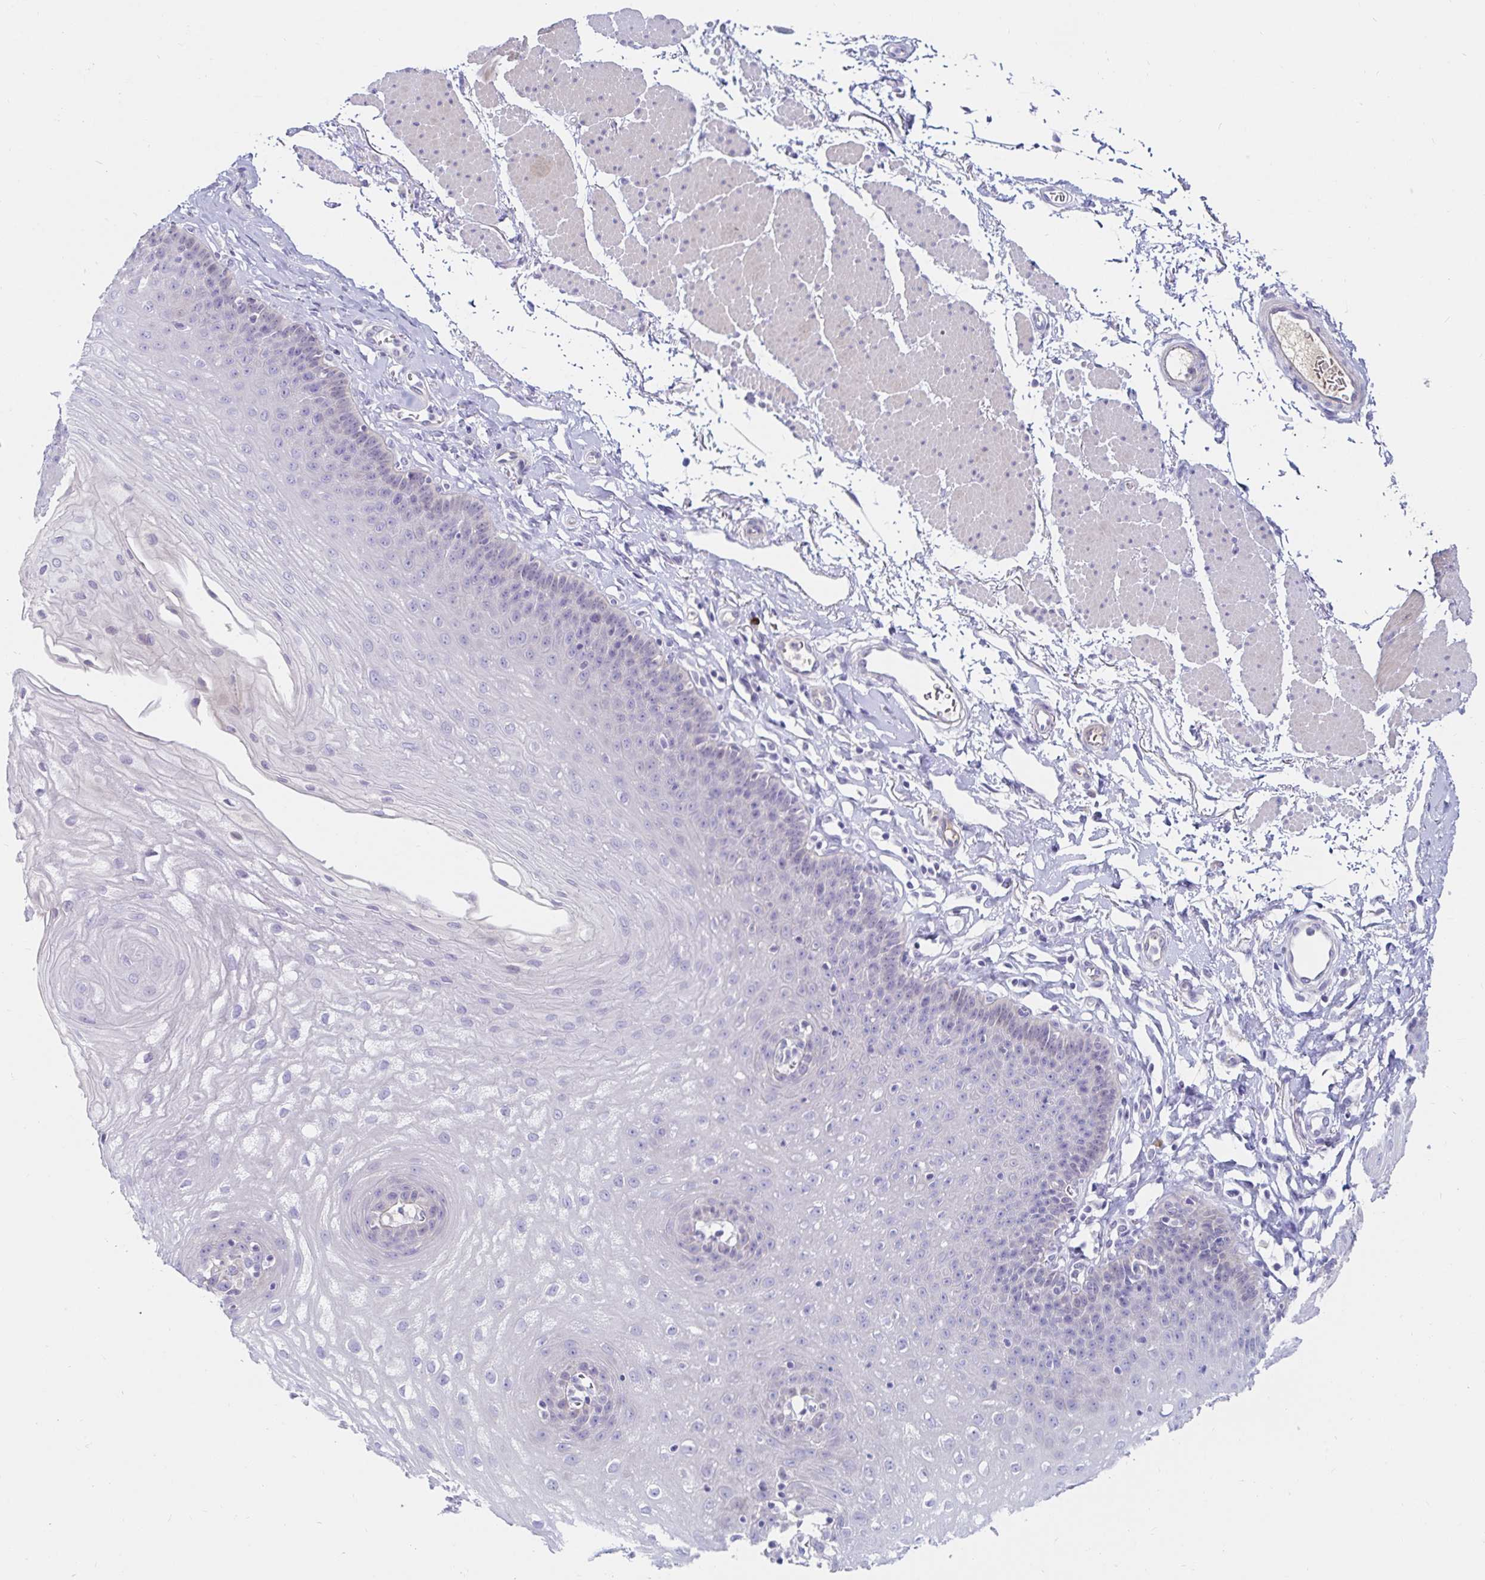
{"staining": {"intensity": "negative", "quantity": "none", "location": "none"}, "tissue": "esophagus", "cell_type": "Squamous epithelial cells", "image_type": "normal", "snomed": [{"axis": "morphology", "description": "Normal tissue, NOS"}, {"axis": "topography", "description": "Esophagus"}], "caption": "A photomicrograph of human esophagus is negative for staining in squamous epithelial cells. (DAB immunohistochemistry (IHC), high magnification).", "gene": "C4orf17", "patient": {"sex": "female", "age": 81}}